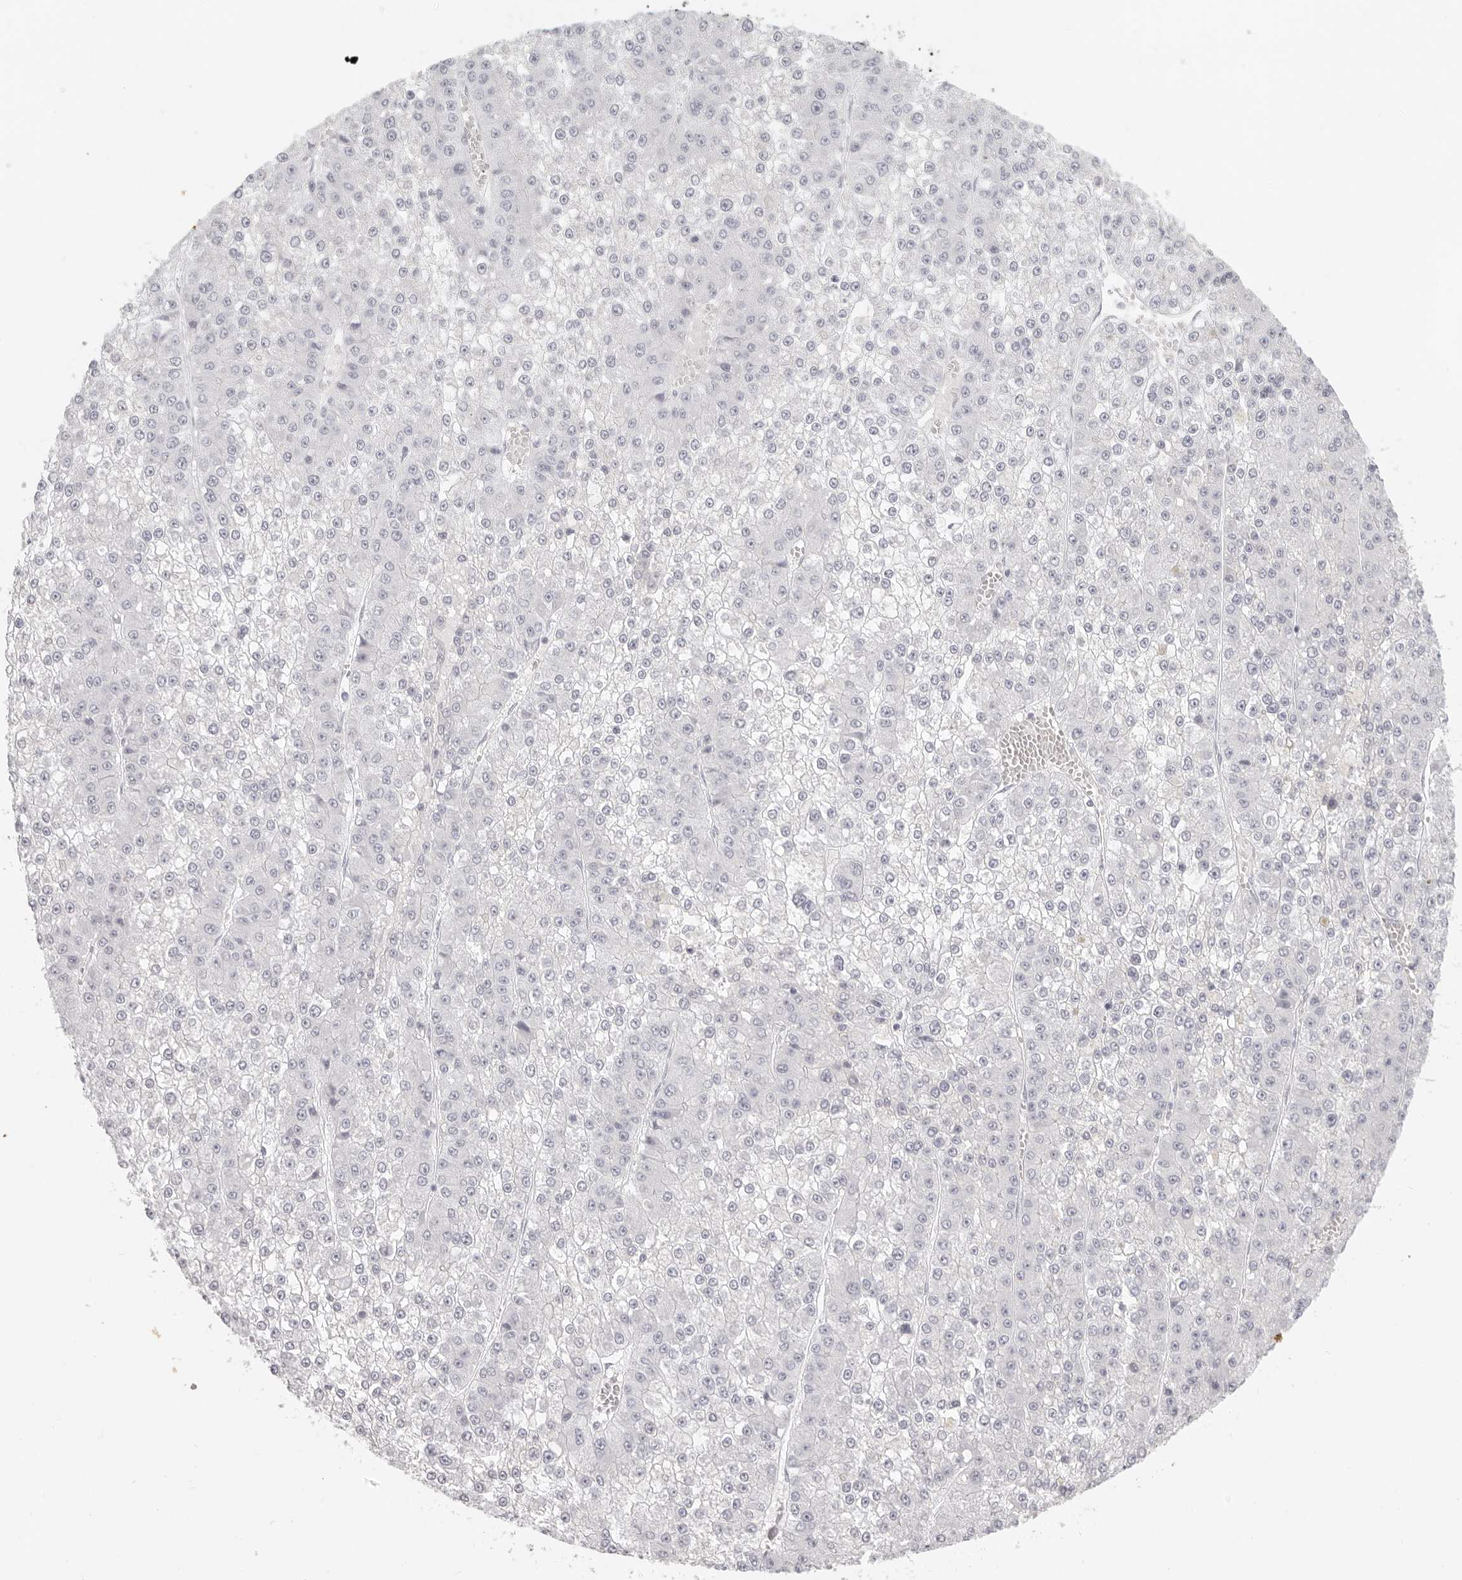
{"staining": {"intensity": "negative", "quantity": "none", "location": "none"}, "tissue": "liver cancer", "cell_type": "Tumor cells", "image_type": "cancer", "snomed": [{"axis": "morphology", "description": "Carcinoma, Hepatocellular, NOS"}, {"axis": "topography", "description": "Liver"}], "caption": "IHC image of neoplastic tissue: hepatocellular carcinoma (liver) stained with DAB reveals no significant protein positivity in tumor cells. The staining was performed using DAB to visualize the protein expression in brown, while the nuclei were stained in blue with hematoxylin (Magnification: 20x).", "gene": "RXFP1", "patient": {"sex": "female", "age": 73}}